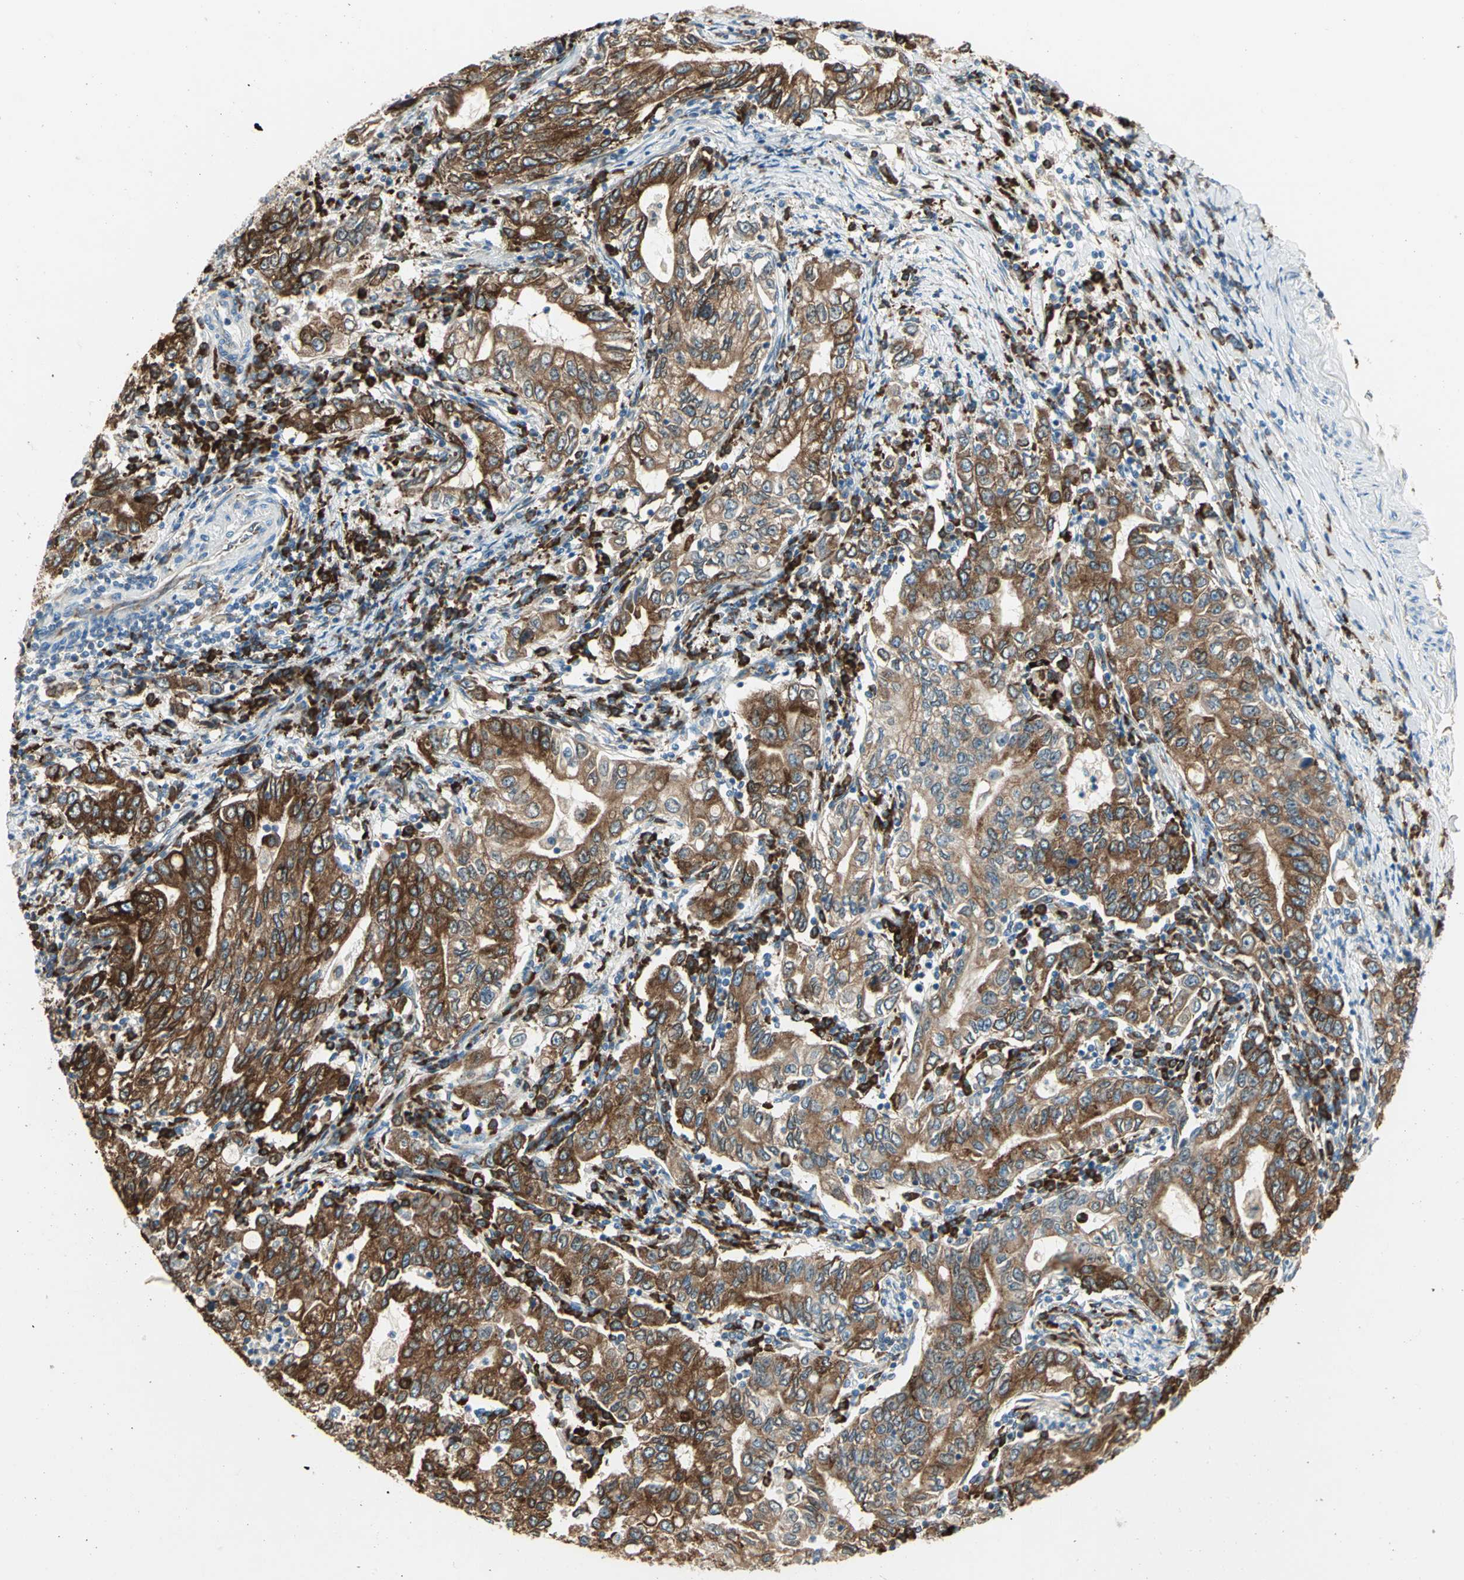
{"staining": {"intensity": "strong", "quantity": ">75%", "location": "cytoplasmic/membranous"}, "tissue": "stomach cancer", "cell_type": "Tumor cells", "image_type": "cancer", "snomed": [{"axis": "morphology", "description": "Adenocarcinoma, NOS"}, {"axis": "topography", "description": "Stomach, lower"}], "caption": "IHC (DAB (3,3'-diaminobenzidine)) staining of human stomach cancer (adenocarcinoma) demonstrates strong cytoplasmic/membranous protein staining in about >75% of tumor cells. The staining is performed using DAB brown chromogen to label protein expression. The nuclei are counter-stained blue using hematoxylin.", "gene": "PDIA4", "patient": {"sex": "female", "age": 72}}